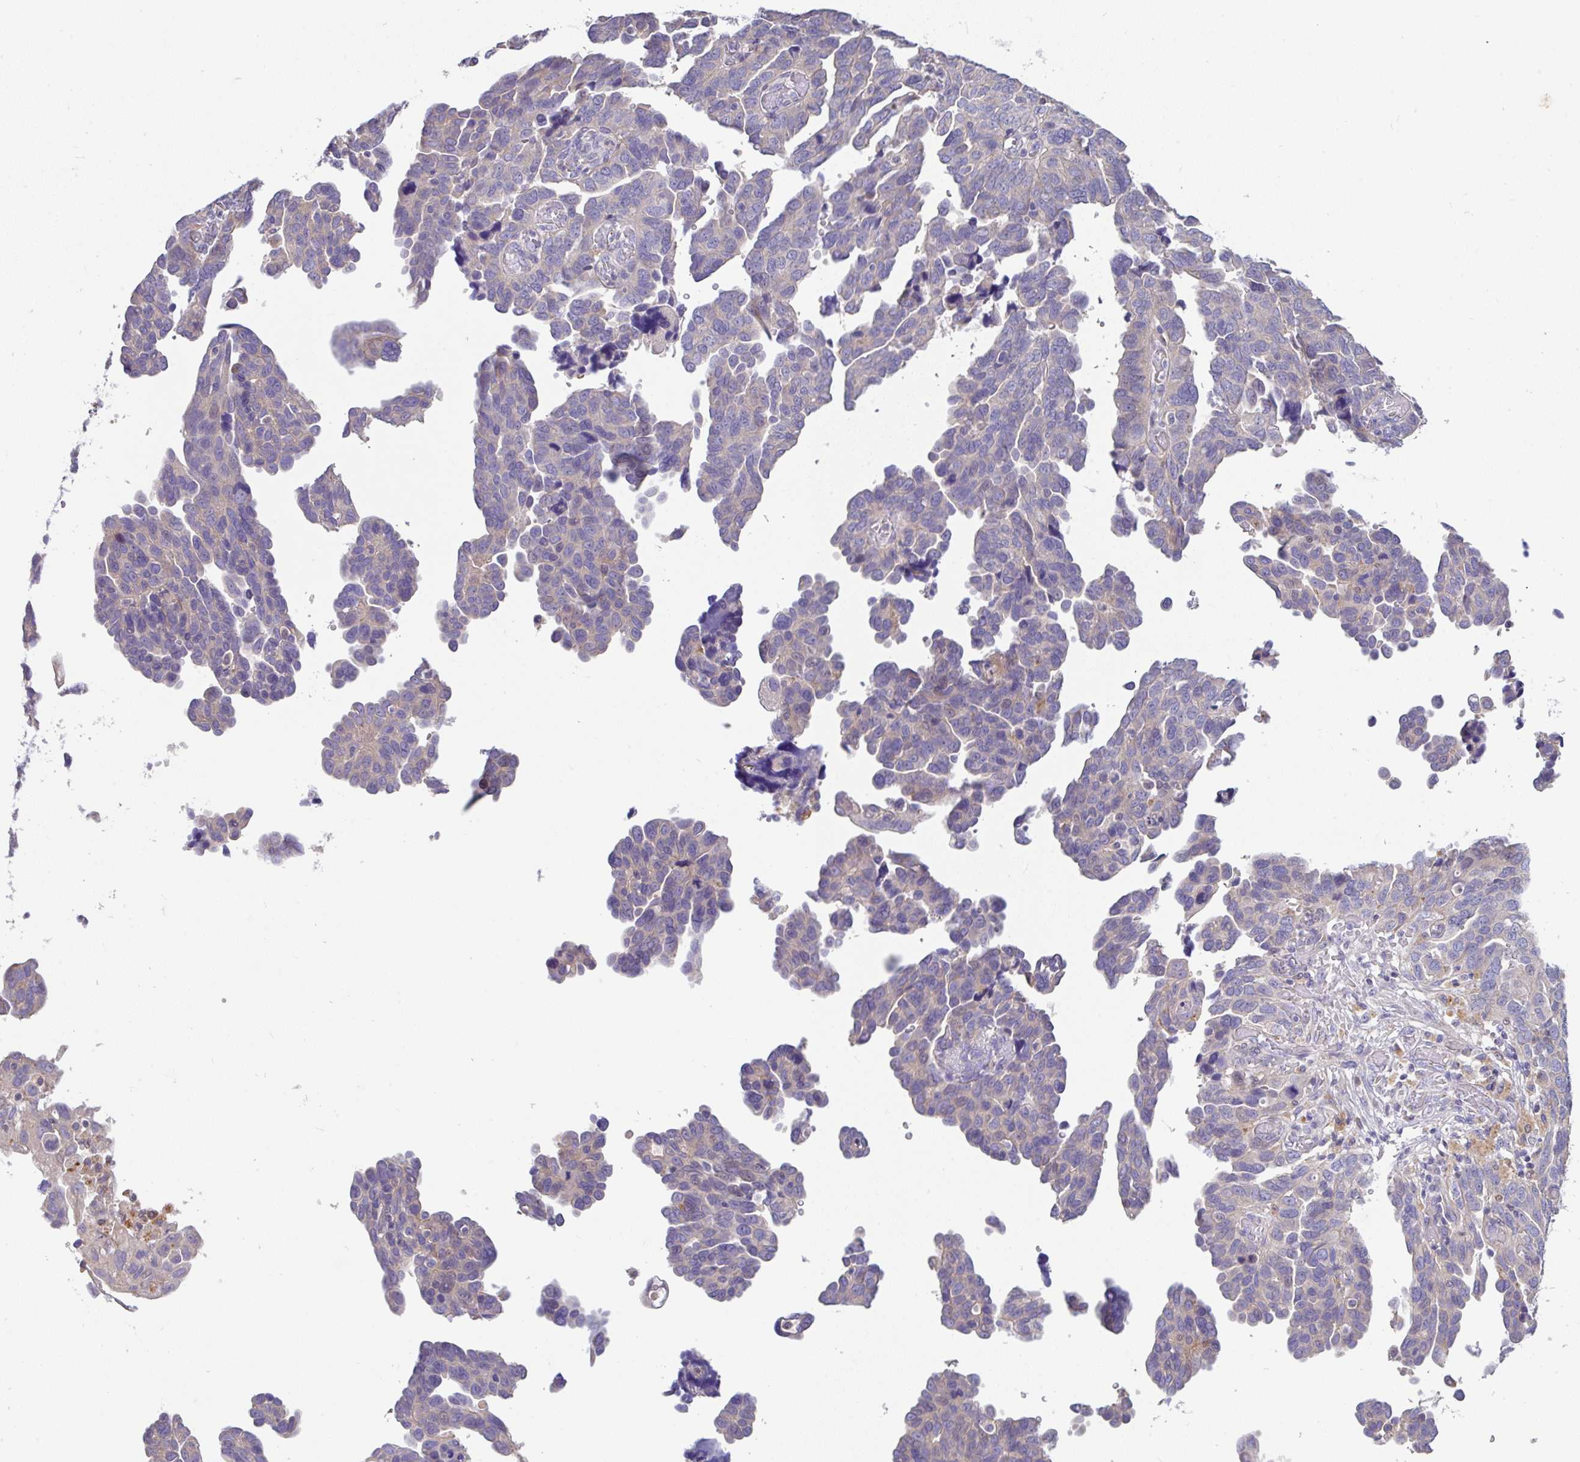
{"staining": {"intensity": "negative", "quantity": "none", "location": "none"}, "tissue": "ovarian cancer", "cell_type": "Tumor cells", "image_type": "cancer", "snomed": [{"axis": "morphology", "description": "Cystadenocarcinoma, serous, NOS"}, {"axis": "topography", "description": "Ovary"}], "caption": "Immunohistochemistry micrograph of human ovarian cancer (serous cystadenocarcinoma) stained for a protein (brown), which exhibits no expression in tumor cells.", "gene": "EPN3", "patient": {"sex": "female", "age": 64}}